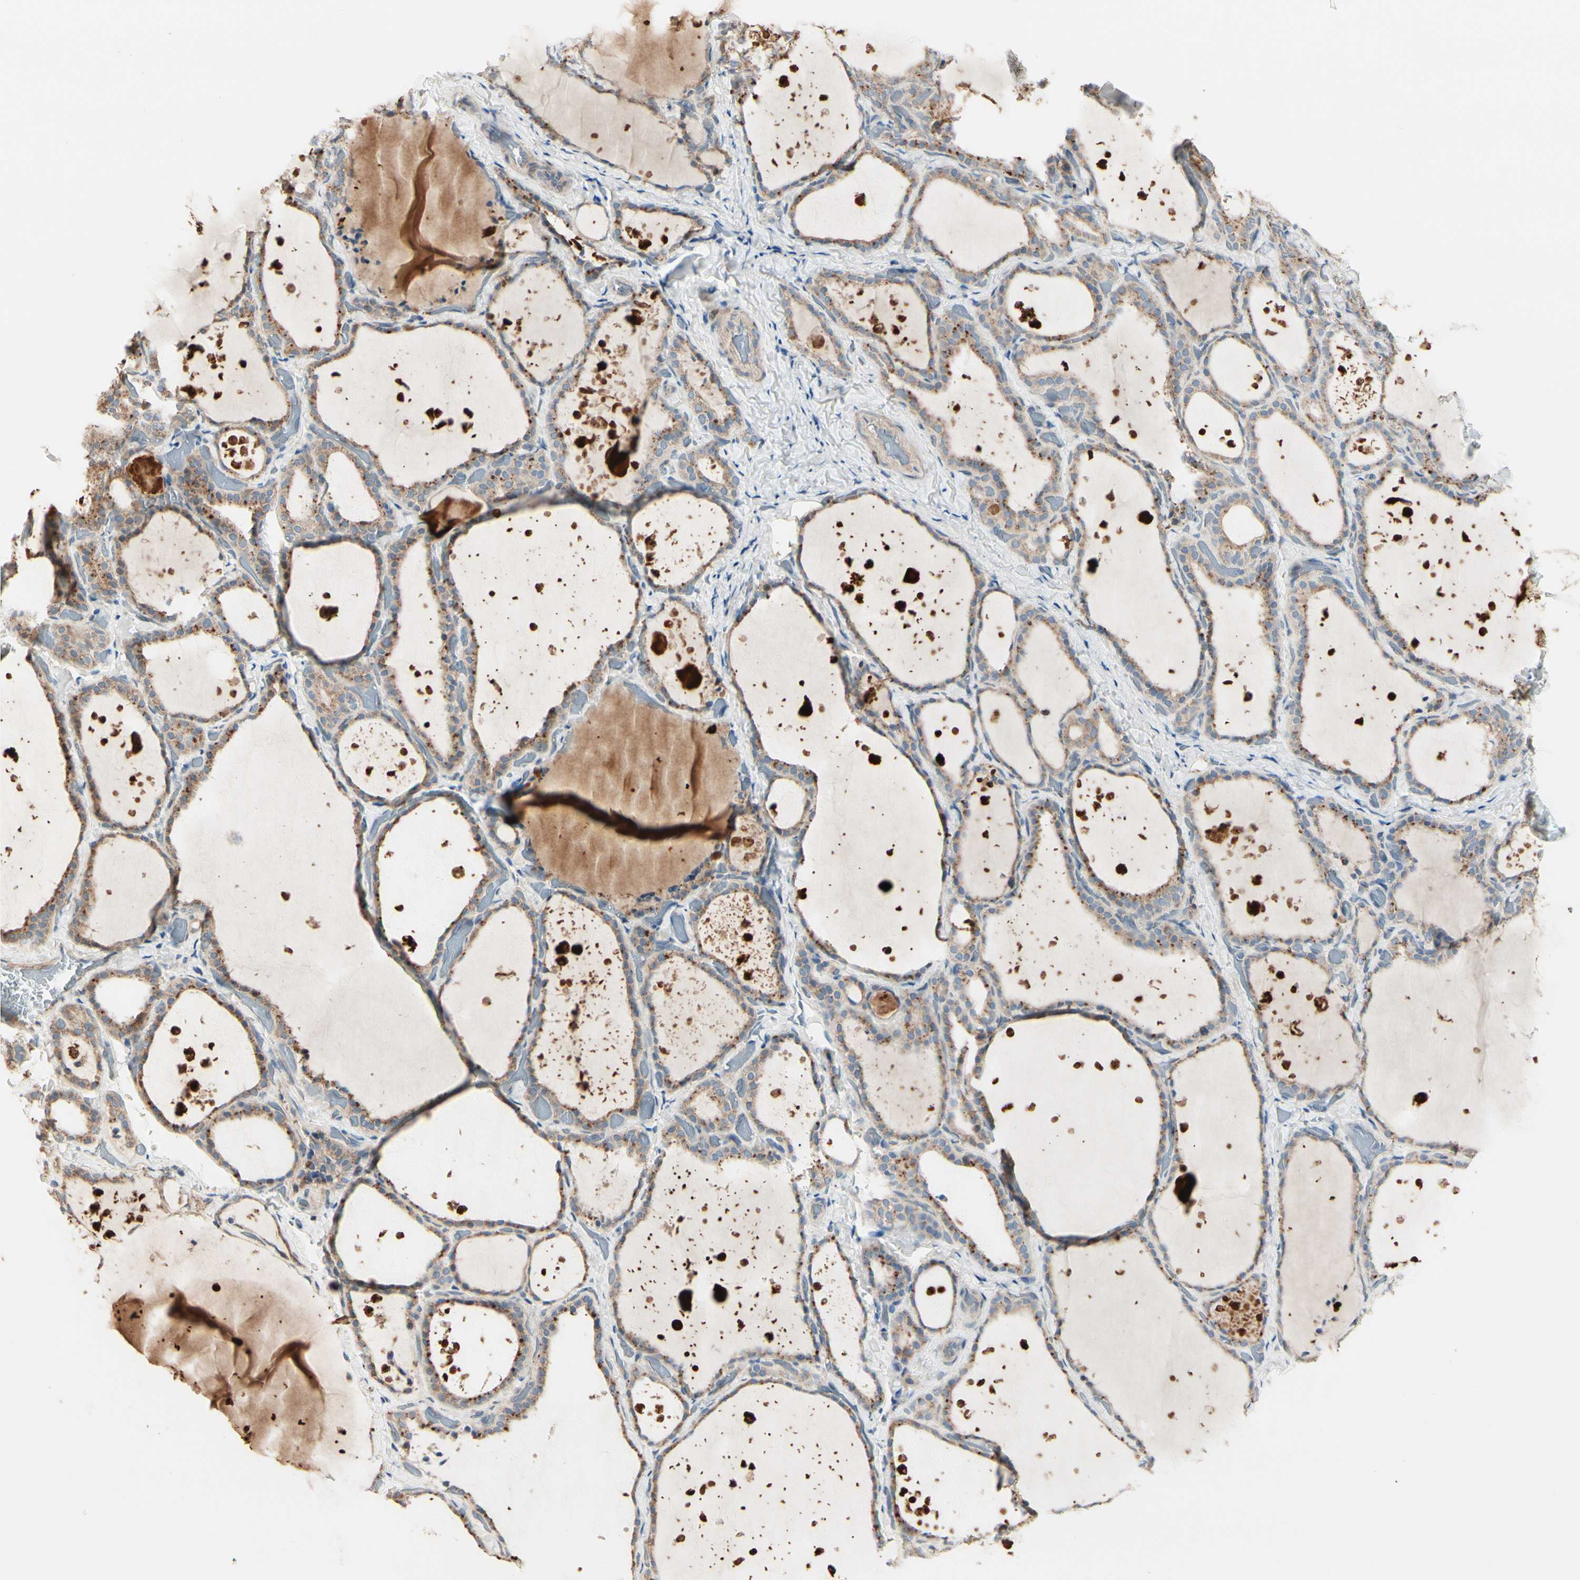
{"staining": {"intensity": "moderate", "quantity": ">75%", "location": "cytoplasmic/membranous"}, "tissue": "thyroid gland", "cell_type": "Glandular cells", "image_type": "normal", "snomed": [{"axis": "morphology", "description": "Normal tissue, NOS"}, {"axis": "topography", "description": "Thyroid gland"}], "caption": "A histopathology image showing moderate cytoplasmic/membranous expression in approximately >75% of glandular cells in unremarkable thyroid gland, as visualized by brown immunohistochemical staining.", "gene": "EPHA3", "patient": {"sex": "female", "age": 44}}